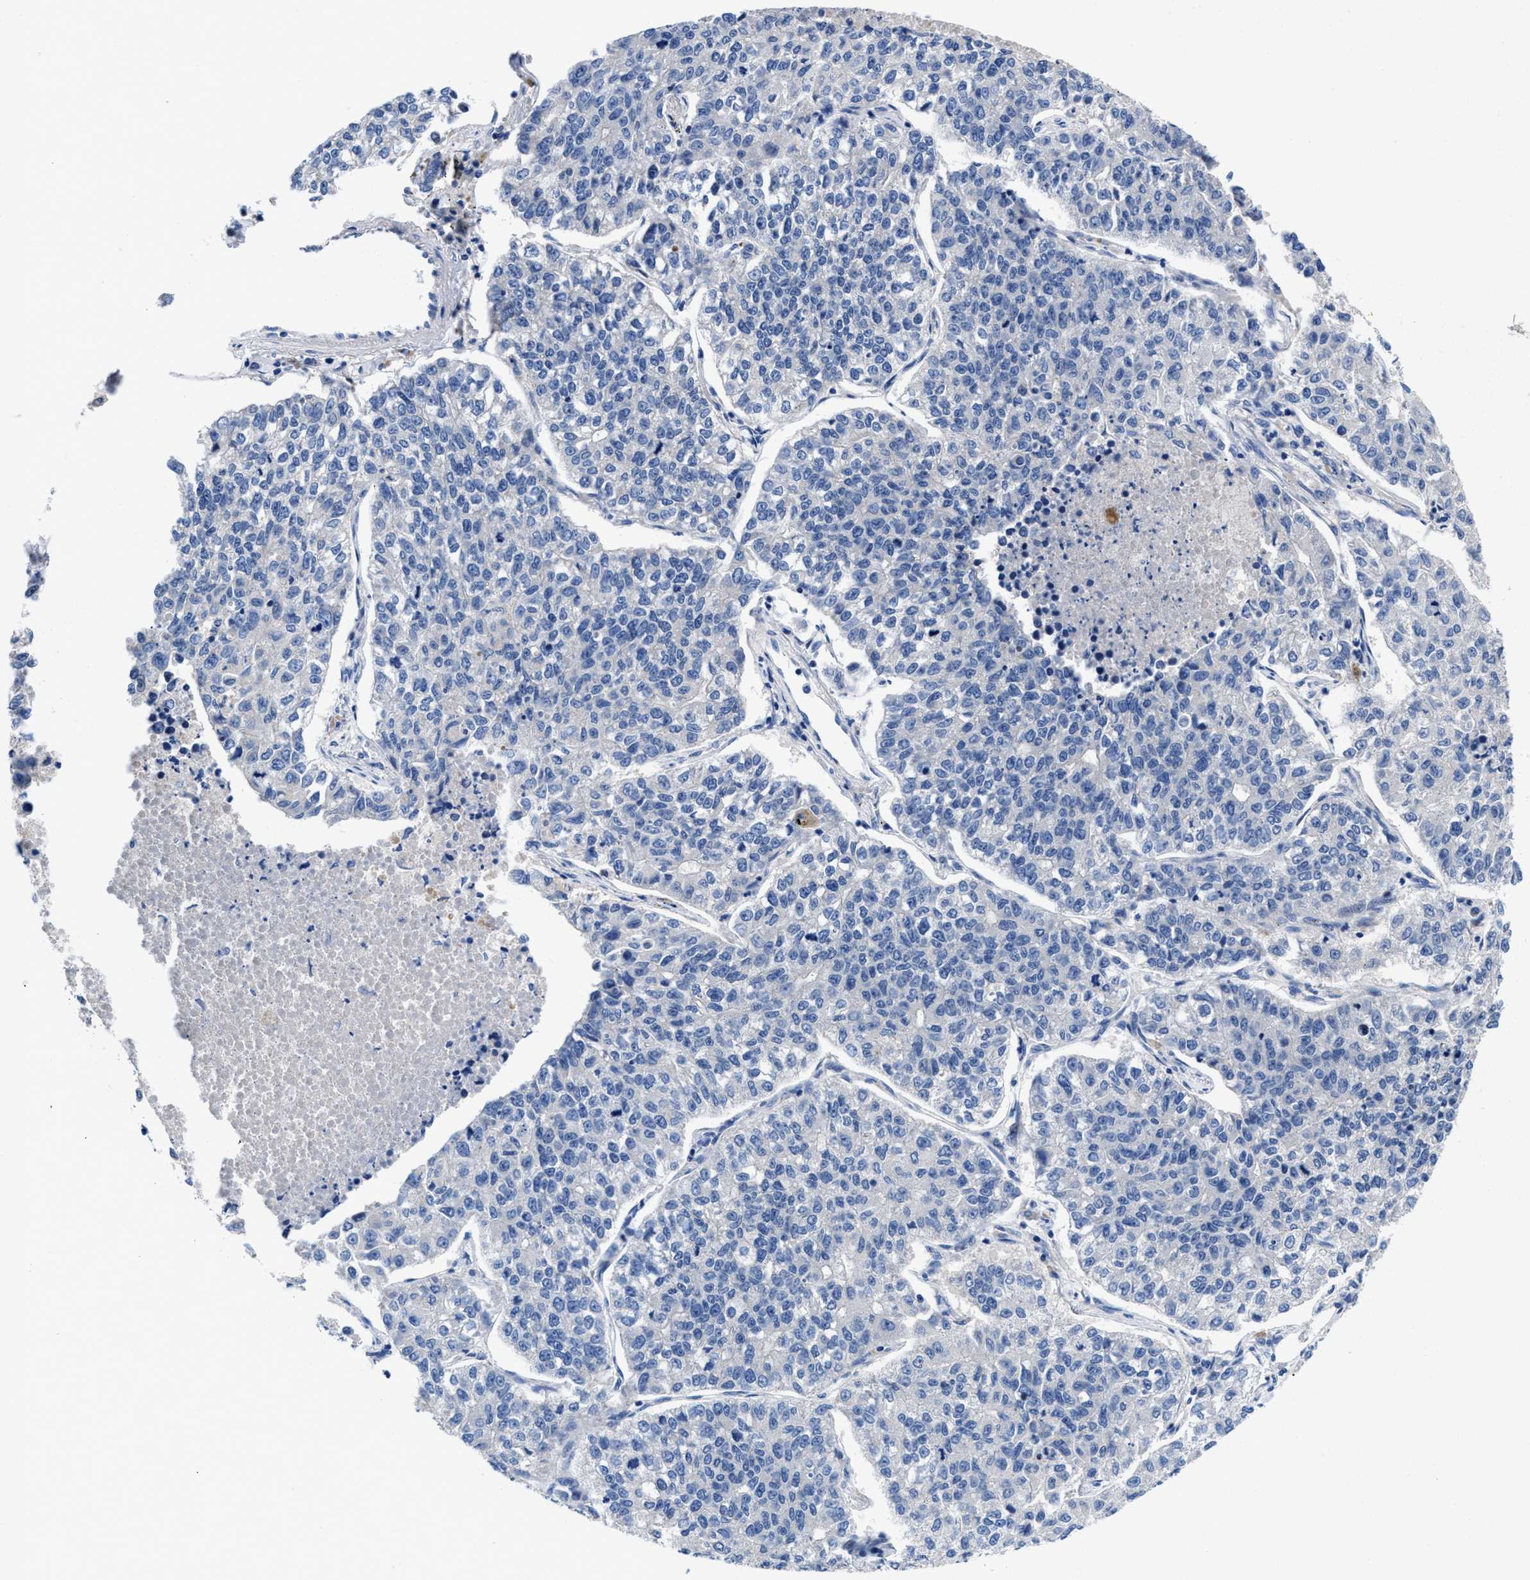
{"staining": {"intensity": "negative", "quantity": "none", "location": "none"}, "tissue": "lung cancer", "cell_type": "Tumor cells", "image_type": "cancer", "snomed": [{"axis": "morphology", "description": "Adenocarcinoma, NOS"}, {"axis": "topography", "description": "Lung"}], "caption": "This micrograph is of adenocarcinoma (lung) stained with immunohistochemistry to label a protein in brown with the nuclei are counter-stained blue. There is no expression in tumor cells. The staining is performed using DAB brown chromogen with nuclei counter-stained in using hematoxylin.", "gene": "DHRS13", "patient": {"sex": "male", "age": 49}}